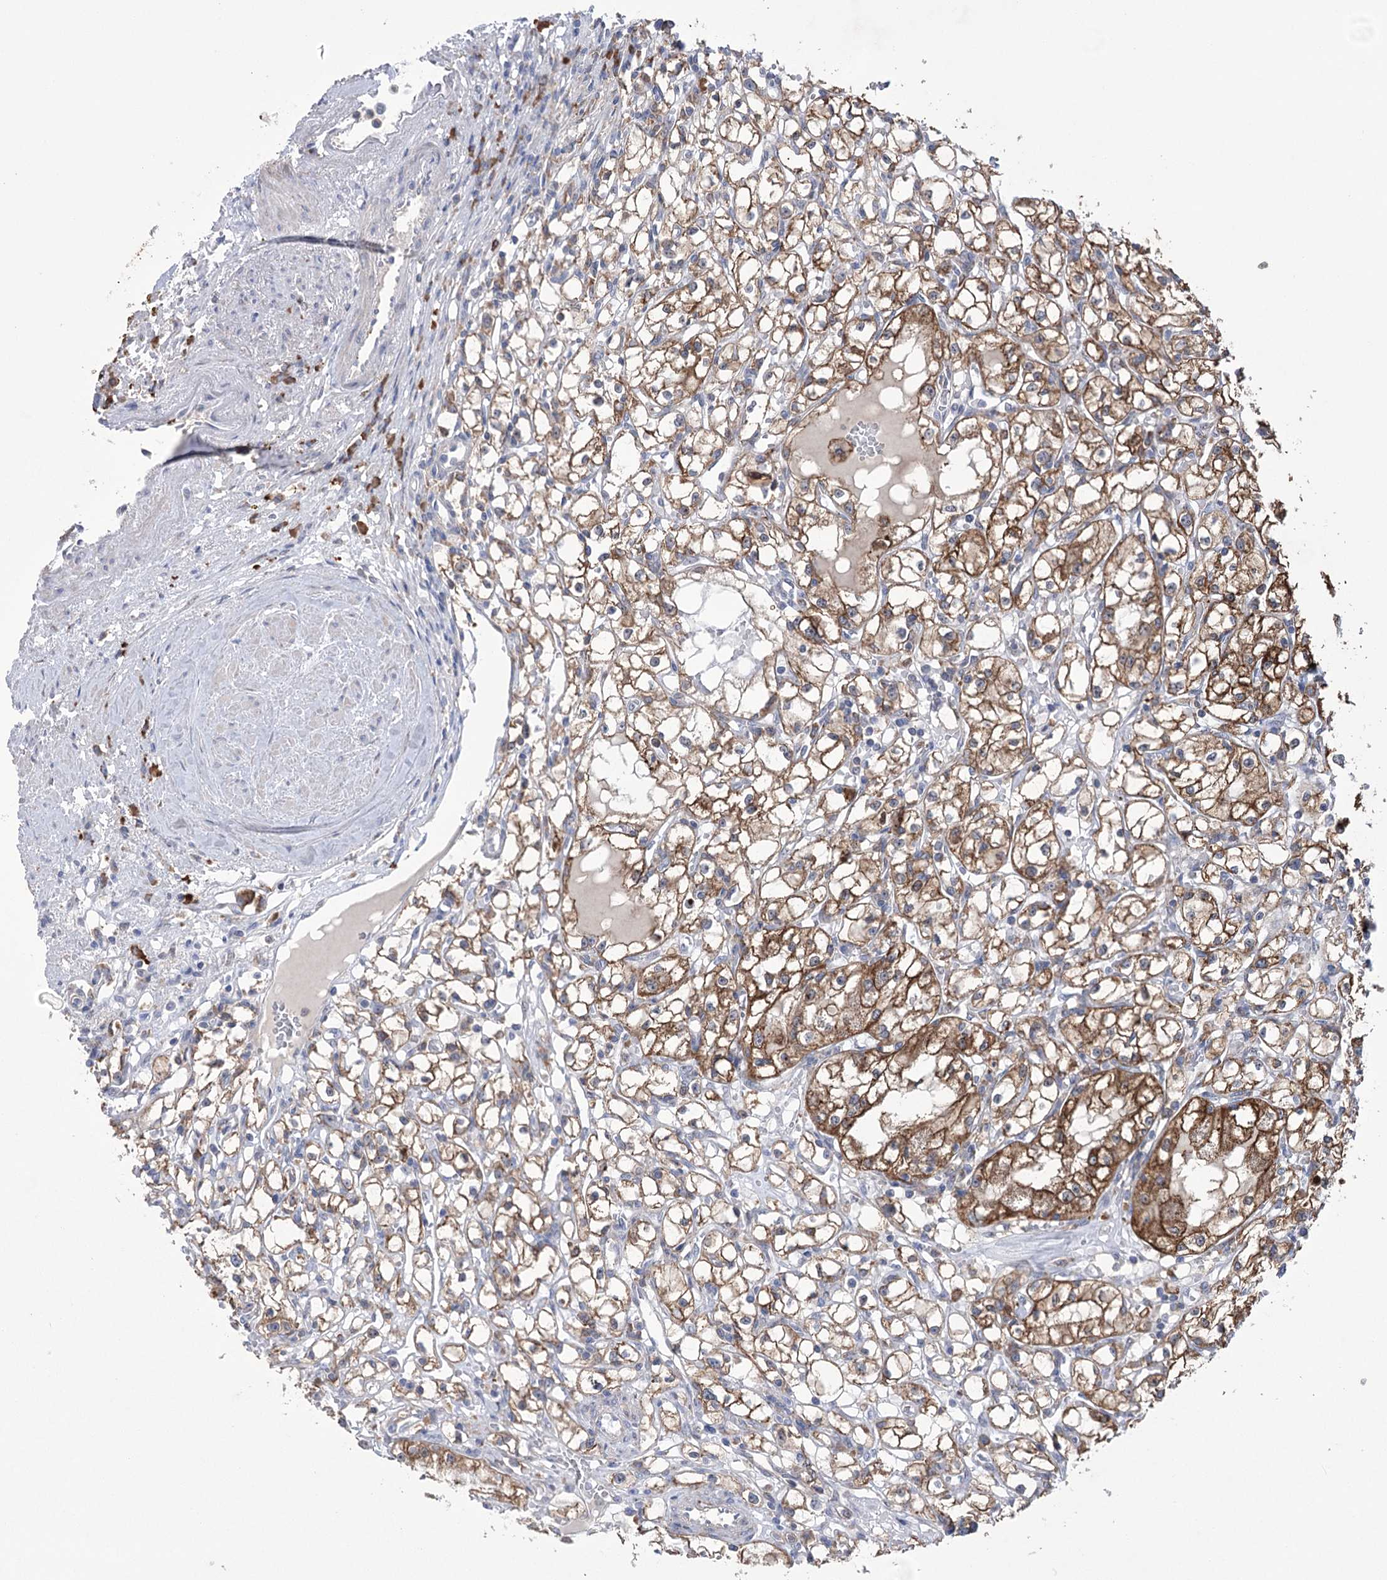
{"staining": {"intensity": "strong", "quantity": ">75%", "location": "cytoplasmic/membranous"}, "tissue": "renal cancer", "cell_type": "Tumor cells", "image_type": "cancer", "snomed": [{"axis": "morphology", "description": "Adenocarcinoma, NOS"}, {"axis": "topography", "description": "Kidney"}], "caption": "Renal cancer stained for a protein (brown) demonstrates strong cytoplasmic/membranous positive positivity in about >75% of tumor cells.", "gene": "TRIM71", "patient": {"sex": "male", "age": 56}}